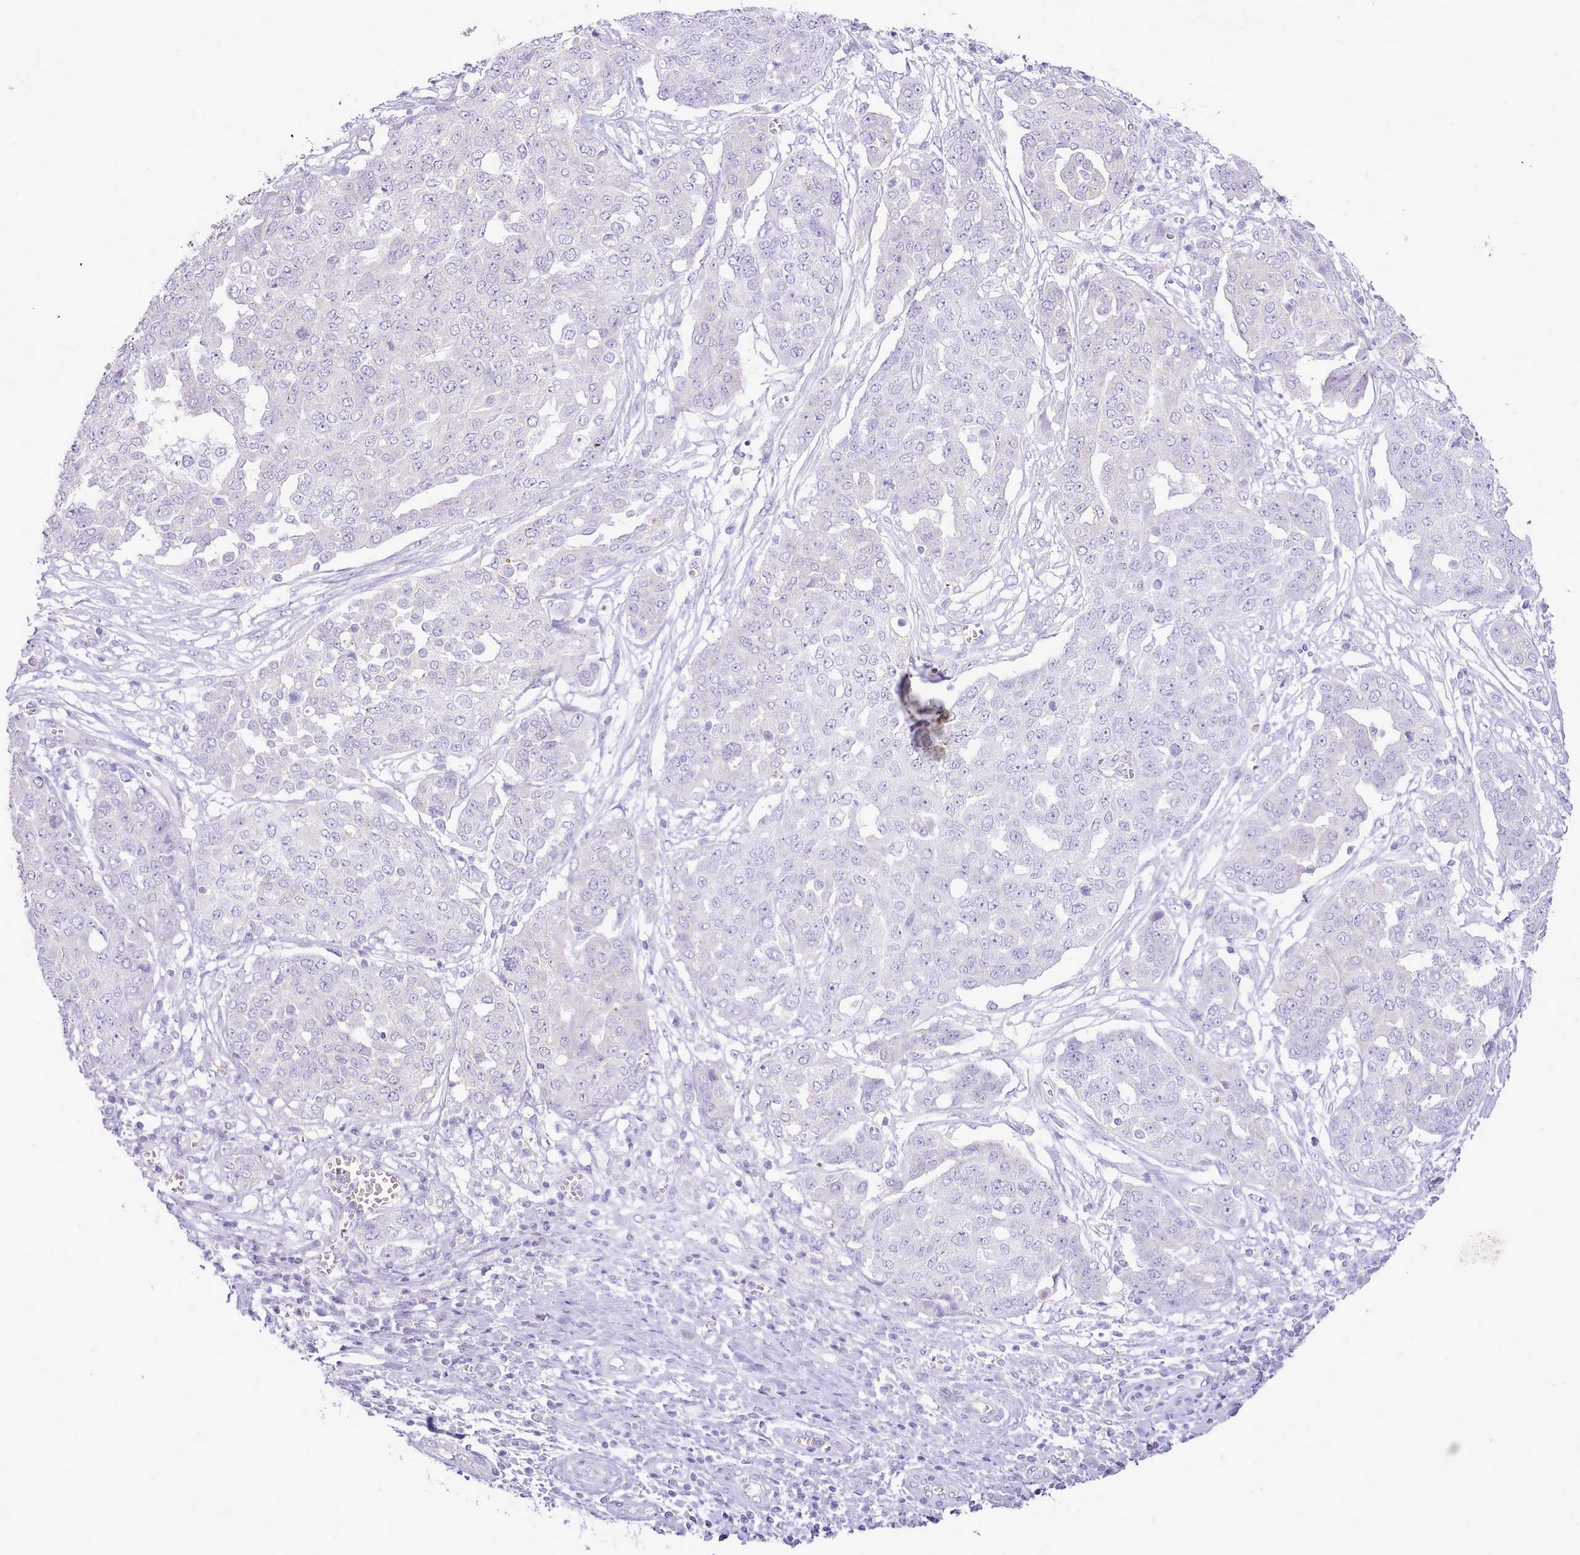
{"staining": {"intensity": "negative", "quantity": "none", "location": "none"}, "tissue": "ovarian cancer", "cell_type": "Tumor cells", "image_type": "cancer", "snomed": [{"axis": "morphology", "description": "Cystadenocarcinoma, serous, NOS"}, {"axis": "topography", "description": "Soft tissue"}, {"axis": "topography", "description": "Ovary"}], "caption": "DAB (3,3'-diaminobenzidine) immunohistochemical staining of human ovarian cancer demonstrates no significant staining in tumor cells.", "gene": "MDFI", "patient": {"sex": "female", "age": 57}}